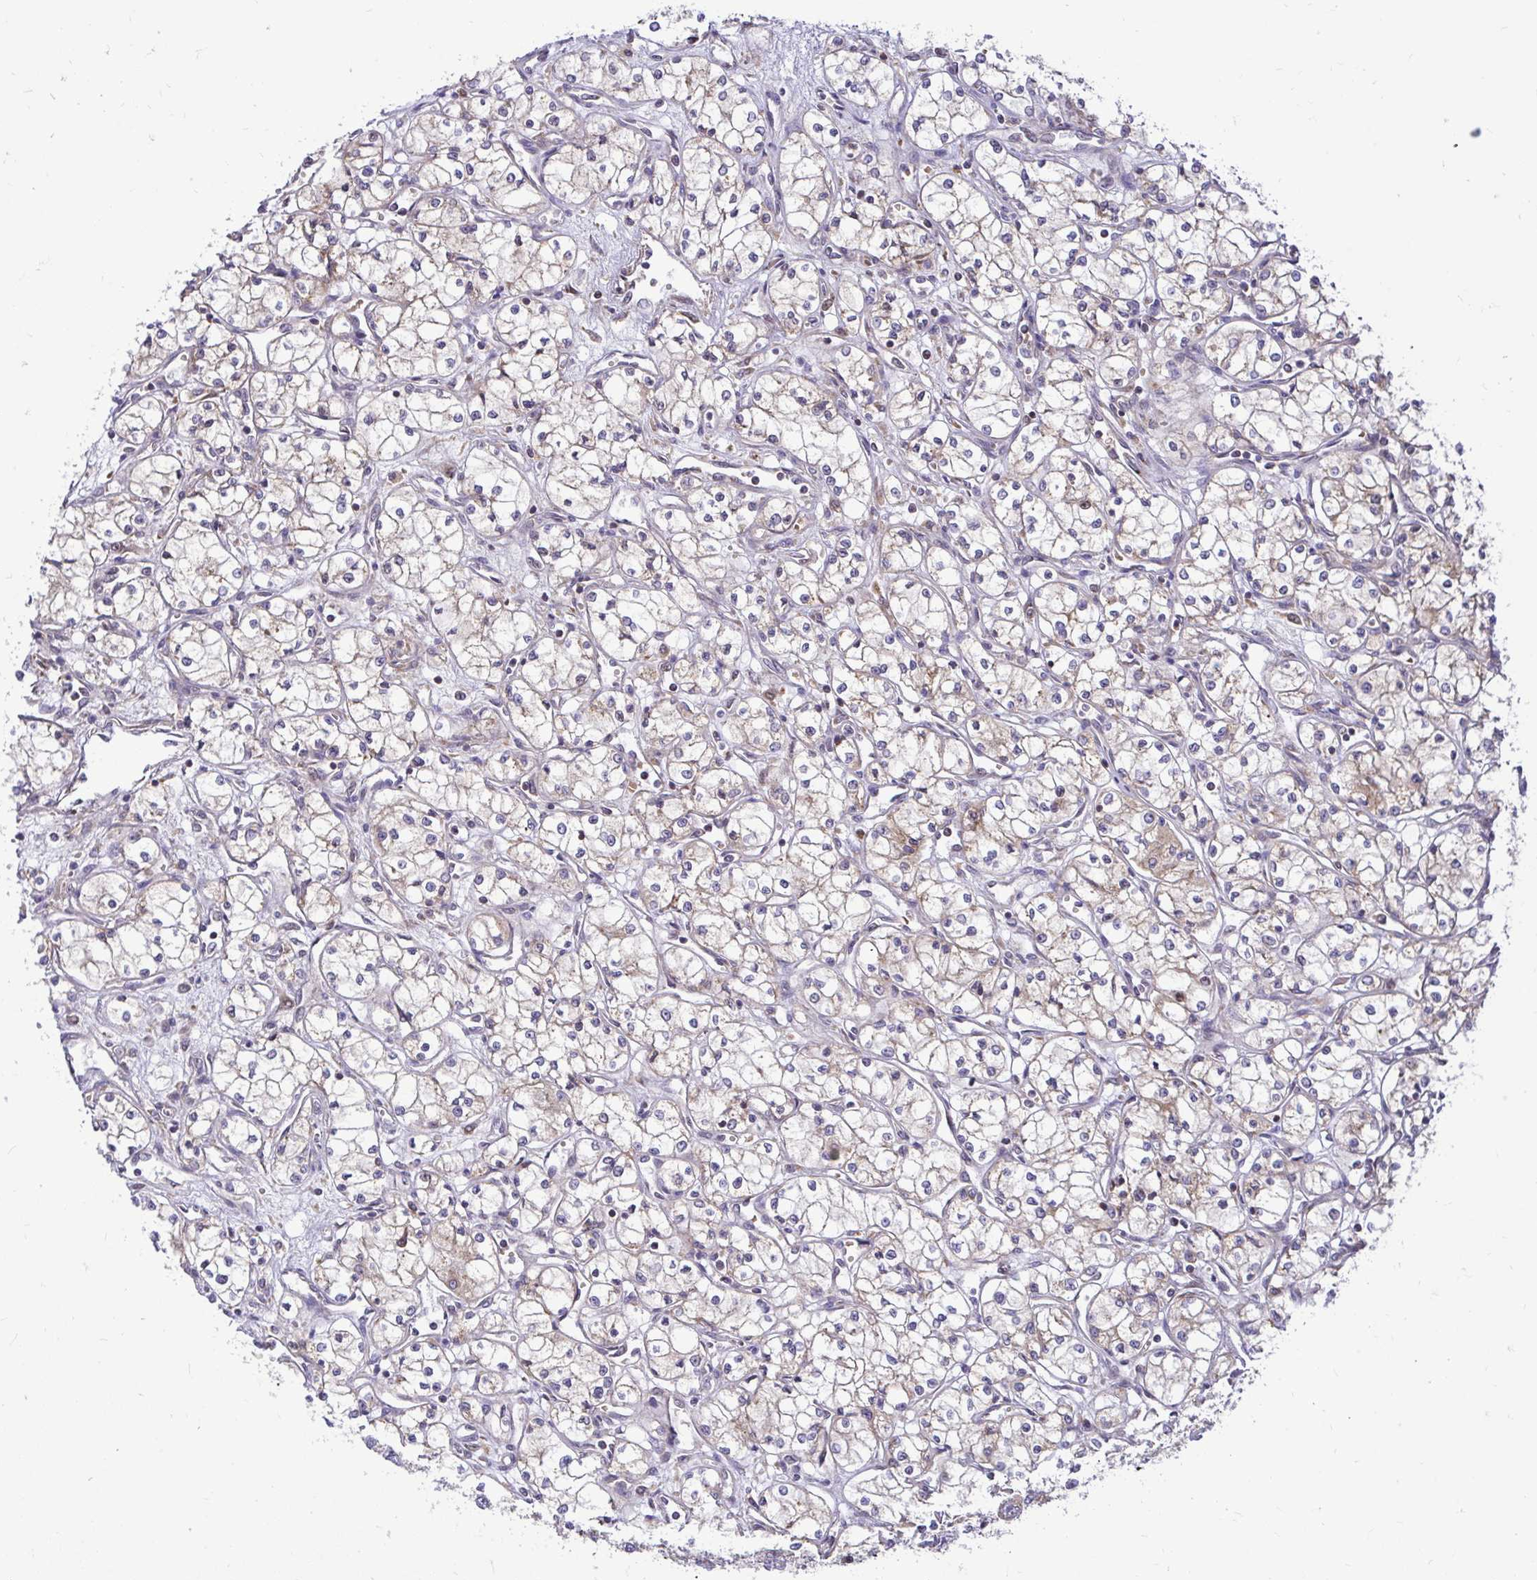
{"staining": {"intensity": "weak", "quantity": "<25%", "location": "cytoplasmic/membranous"}, "tissue": "renal cancer", "cell_type": "Tumor cells", "image_type": "cancer", "snomed": [{"axis": "morphology", "description": "Normal tissue, NOS"}, {"axis": "morphology", "description": "Adenocarcinoma, NOS"}, {"axis": "topography", "description": "Kidney"}], "caption": "Immunohistochemistry micrograph of human renal cancer stained for a protein (brown), which demonstrates no staining in tumor cells.", "gene": "VTI1B", "patient": {"sex": "male", "age": 59}}